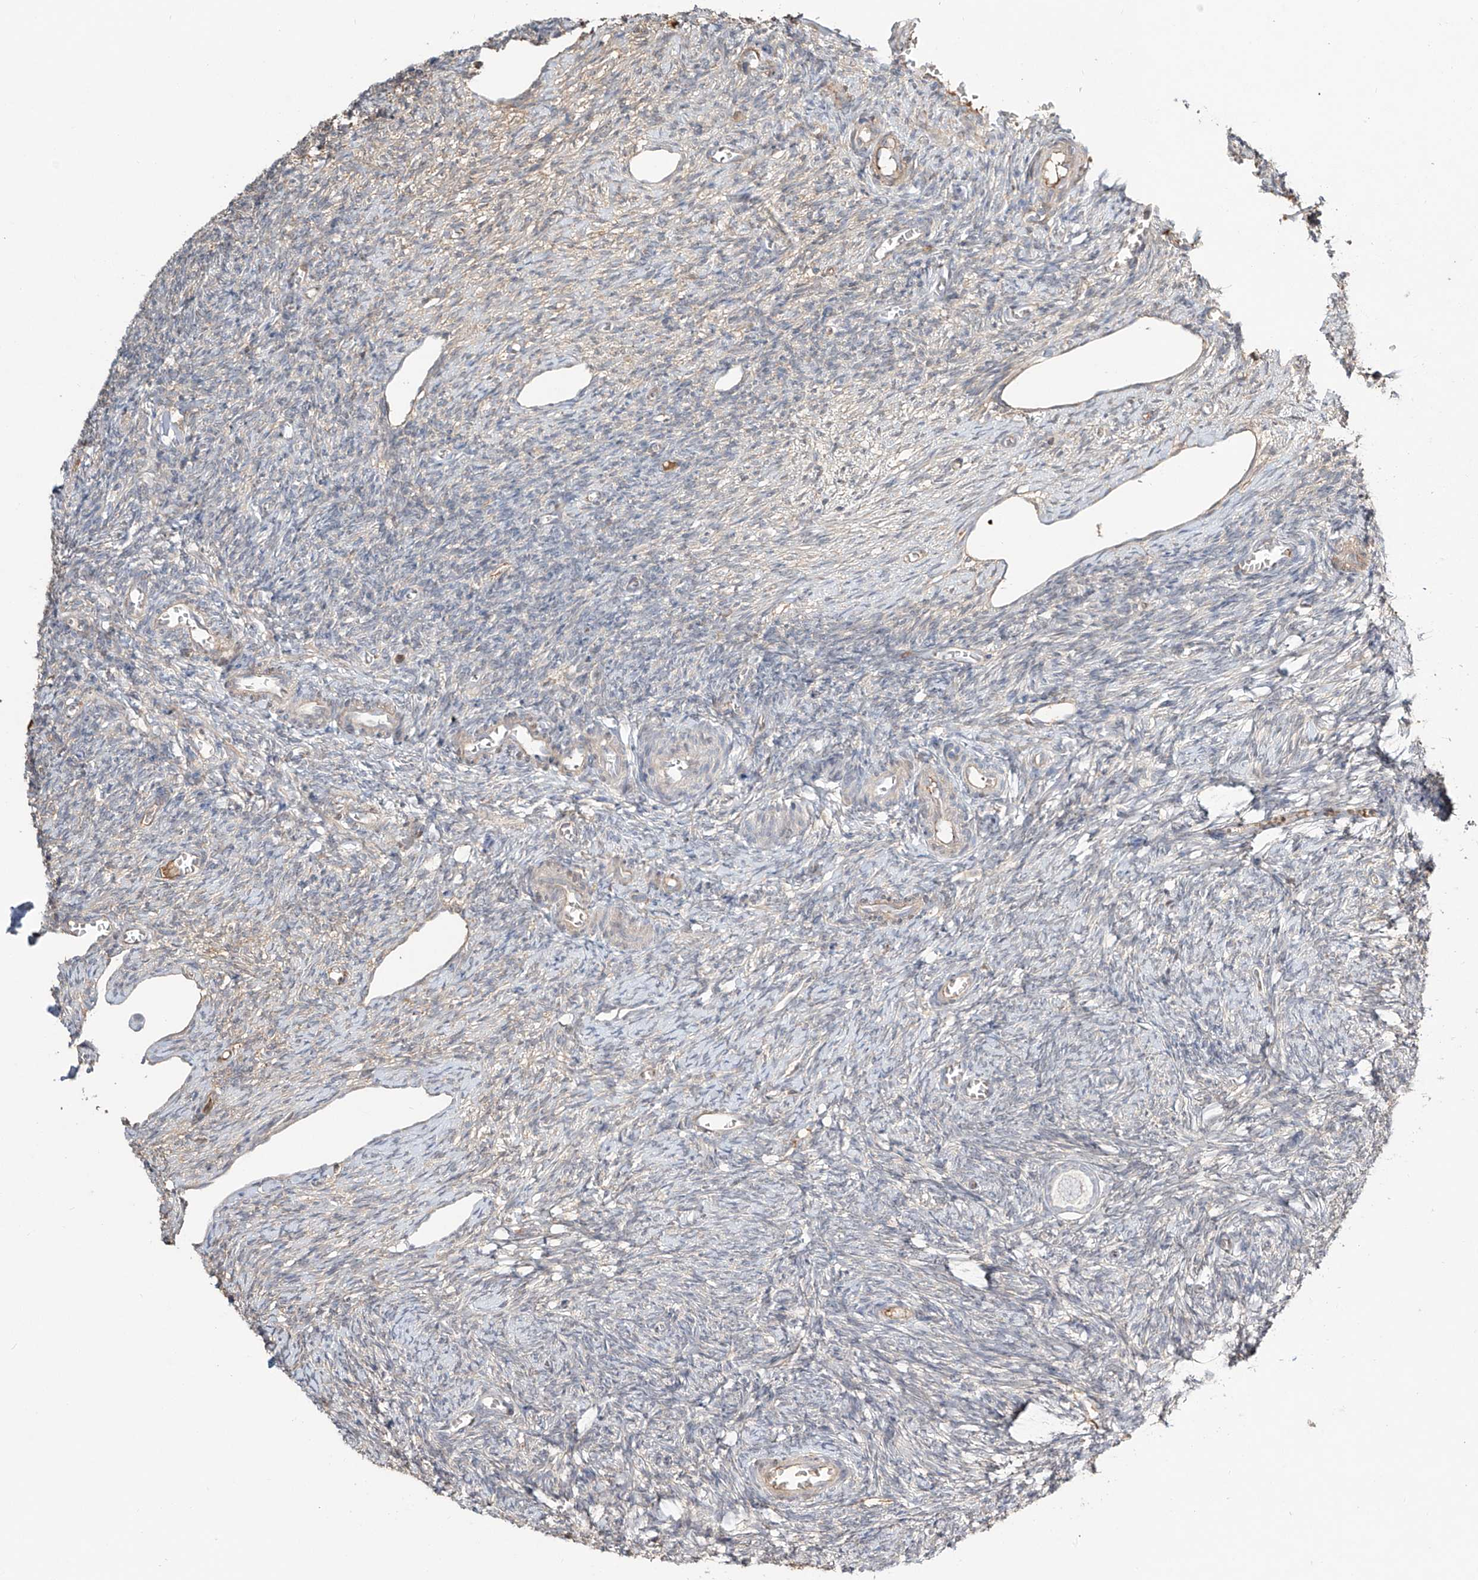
{"staining": {"intensity": "weak", "quantity": "<25%", "location": "cytoplasmic/membranous"}, "tissue": "ovary", "cell_type": "Ovarian stroma cells", "image_type": "normal", "snomed": [{"axis": "morphology", "description": "Normal tissue, NOS"}, {"axis": "topography", "description": "Ovary"}], "caption": "Human ovary stained for a protein using immunohistochemistry (IHC) reveals no positivity in ovarian stroma cells.", "gene": "ERO1A", "patient": {"sex": "female", "age": 27}}